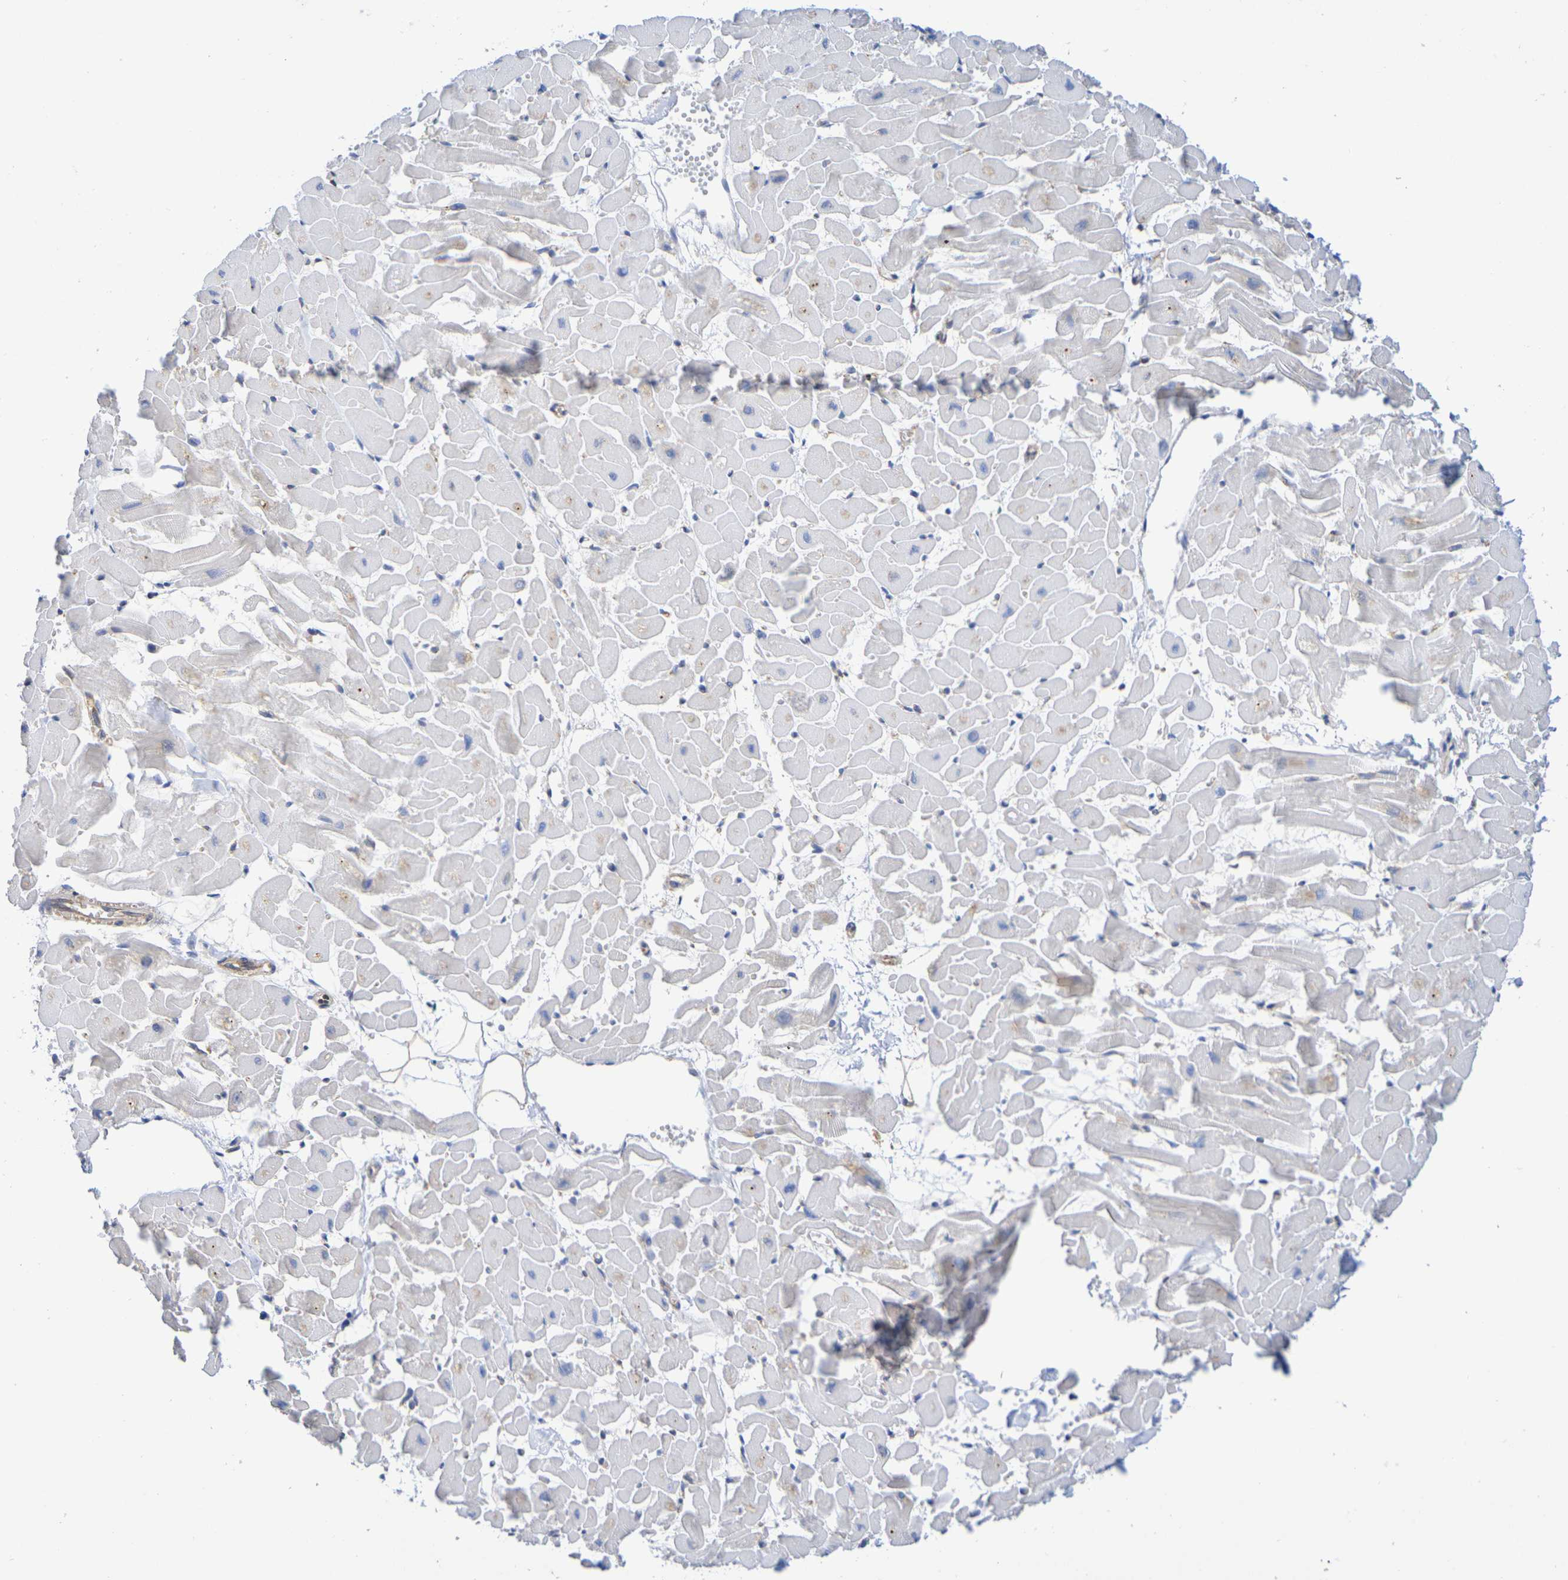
{"staining": {"intensity": "negative", "quantity": "none", "location": "none"}, "tissue": "heart muscle", "cell_type": "Cardiomyocytes", "image_type": "normal", "snomed": [{"axis": "morphology", "description": "Normal tissue, NOS"}, {"axis": "topography", "description": "Heart"}], "caption": "A high-resolution image shows immunohistochemistry staining of normal heart muscle, which reveals no significant expression in cardiomyocytes. (Stains: DAB immunohistochemistry with hematoxylin counter stain, Microscopy: brightfield microscopy at high magnification).", "gene": "TMCC3", "patient": {"sex": "female", "age": 19}}